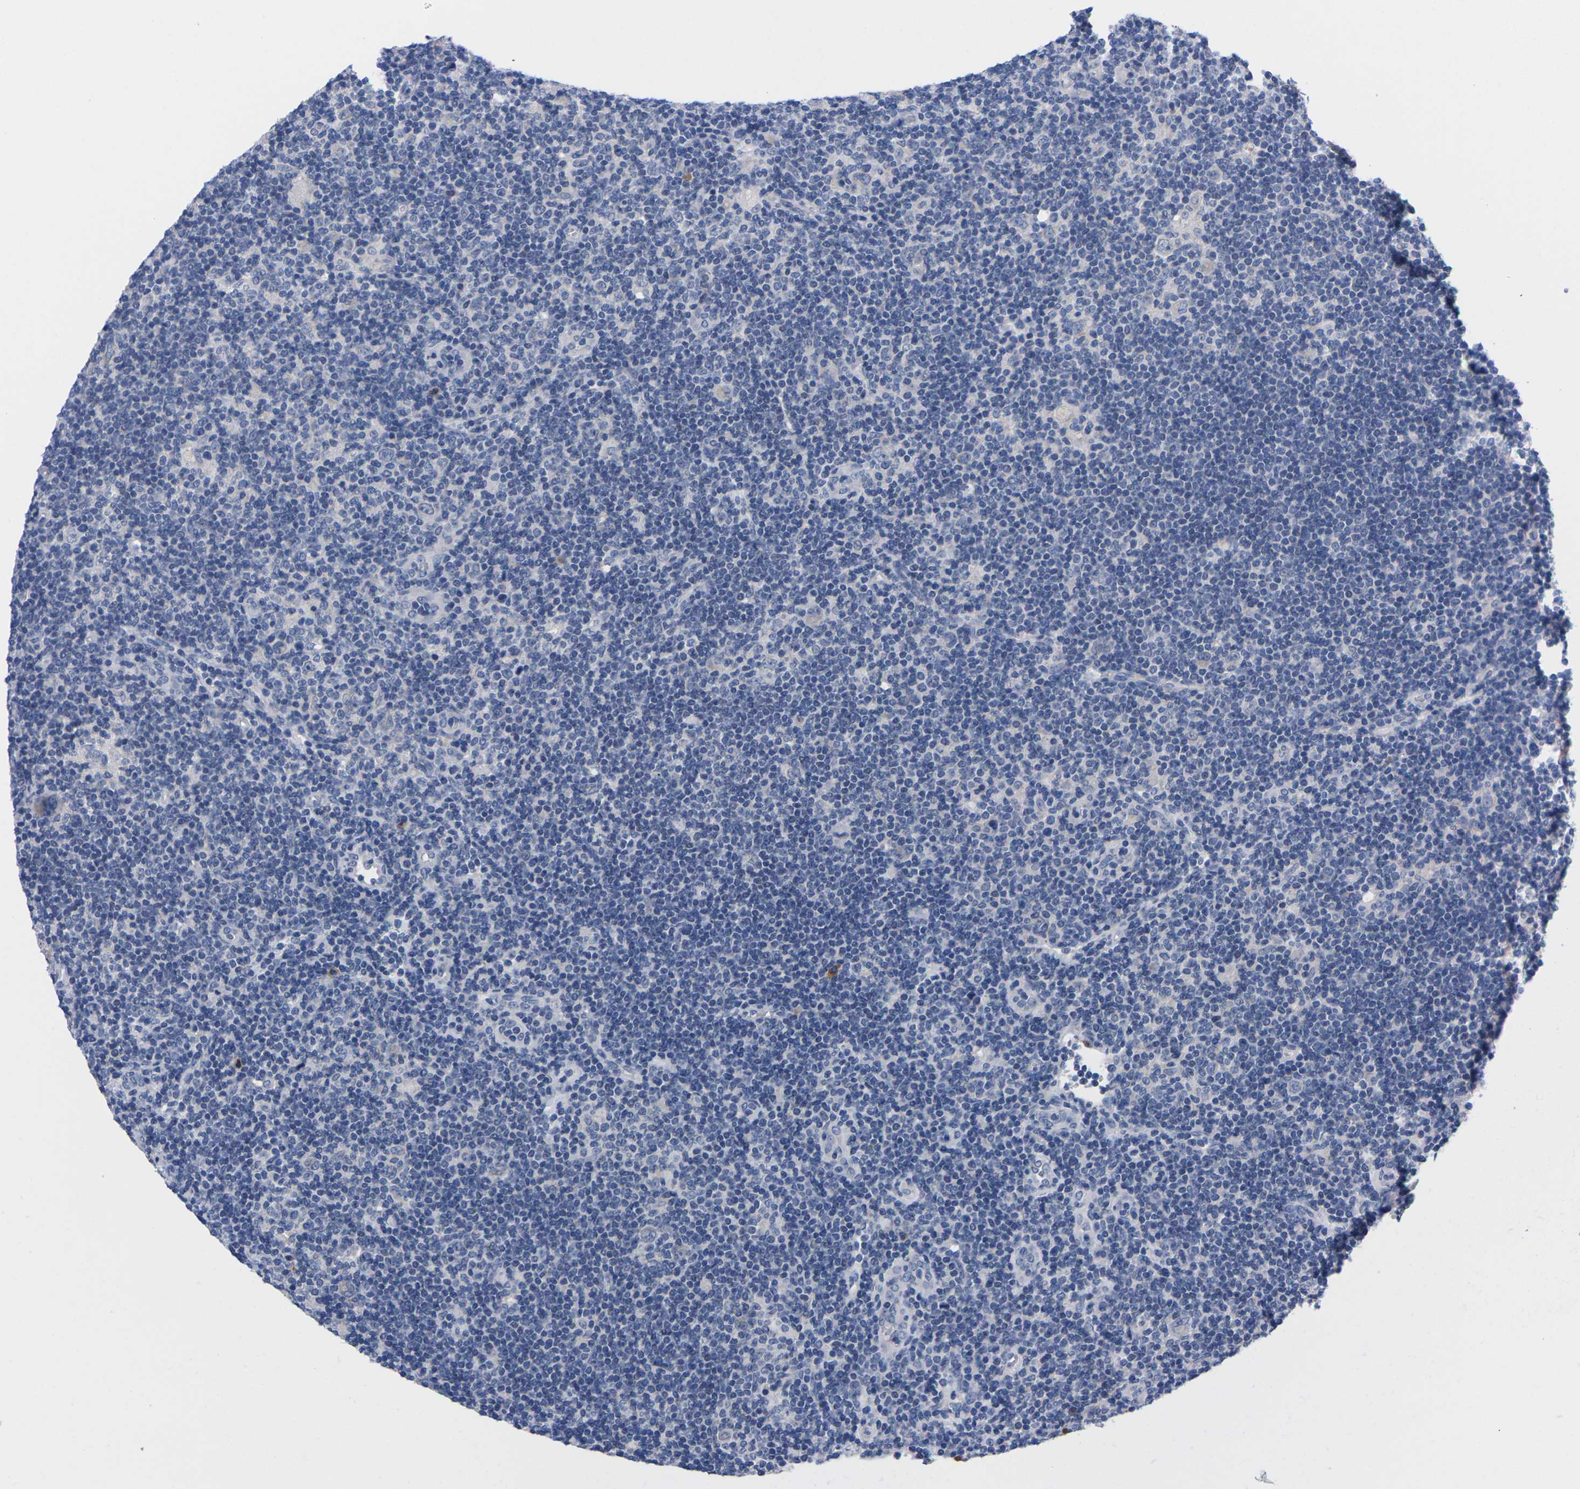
{"staining": {"intensity": "negative", "quantity": "none", "location": "none"}, "tissue": "lymphoma", "cell_type": "Tumor cells", "image_type": "cancer", "snomed": [{"axis": "morphology", "description": "Hodgkin's disease, NOS"}, {"axis": "topography", "description": "Lymph node"}], "caption": "A high-resolution photomicrograph shows IHC staining of Hodgkin's disease, which displays no significant positivity in tumor cells.", "gene": "FAM210A", "patient": {"sex": "female", "age": 57}}